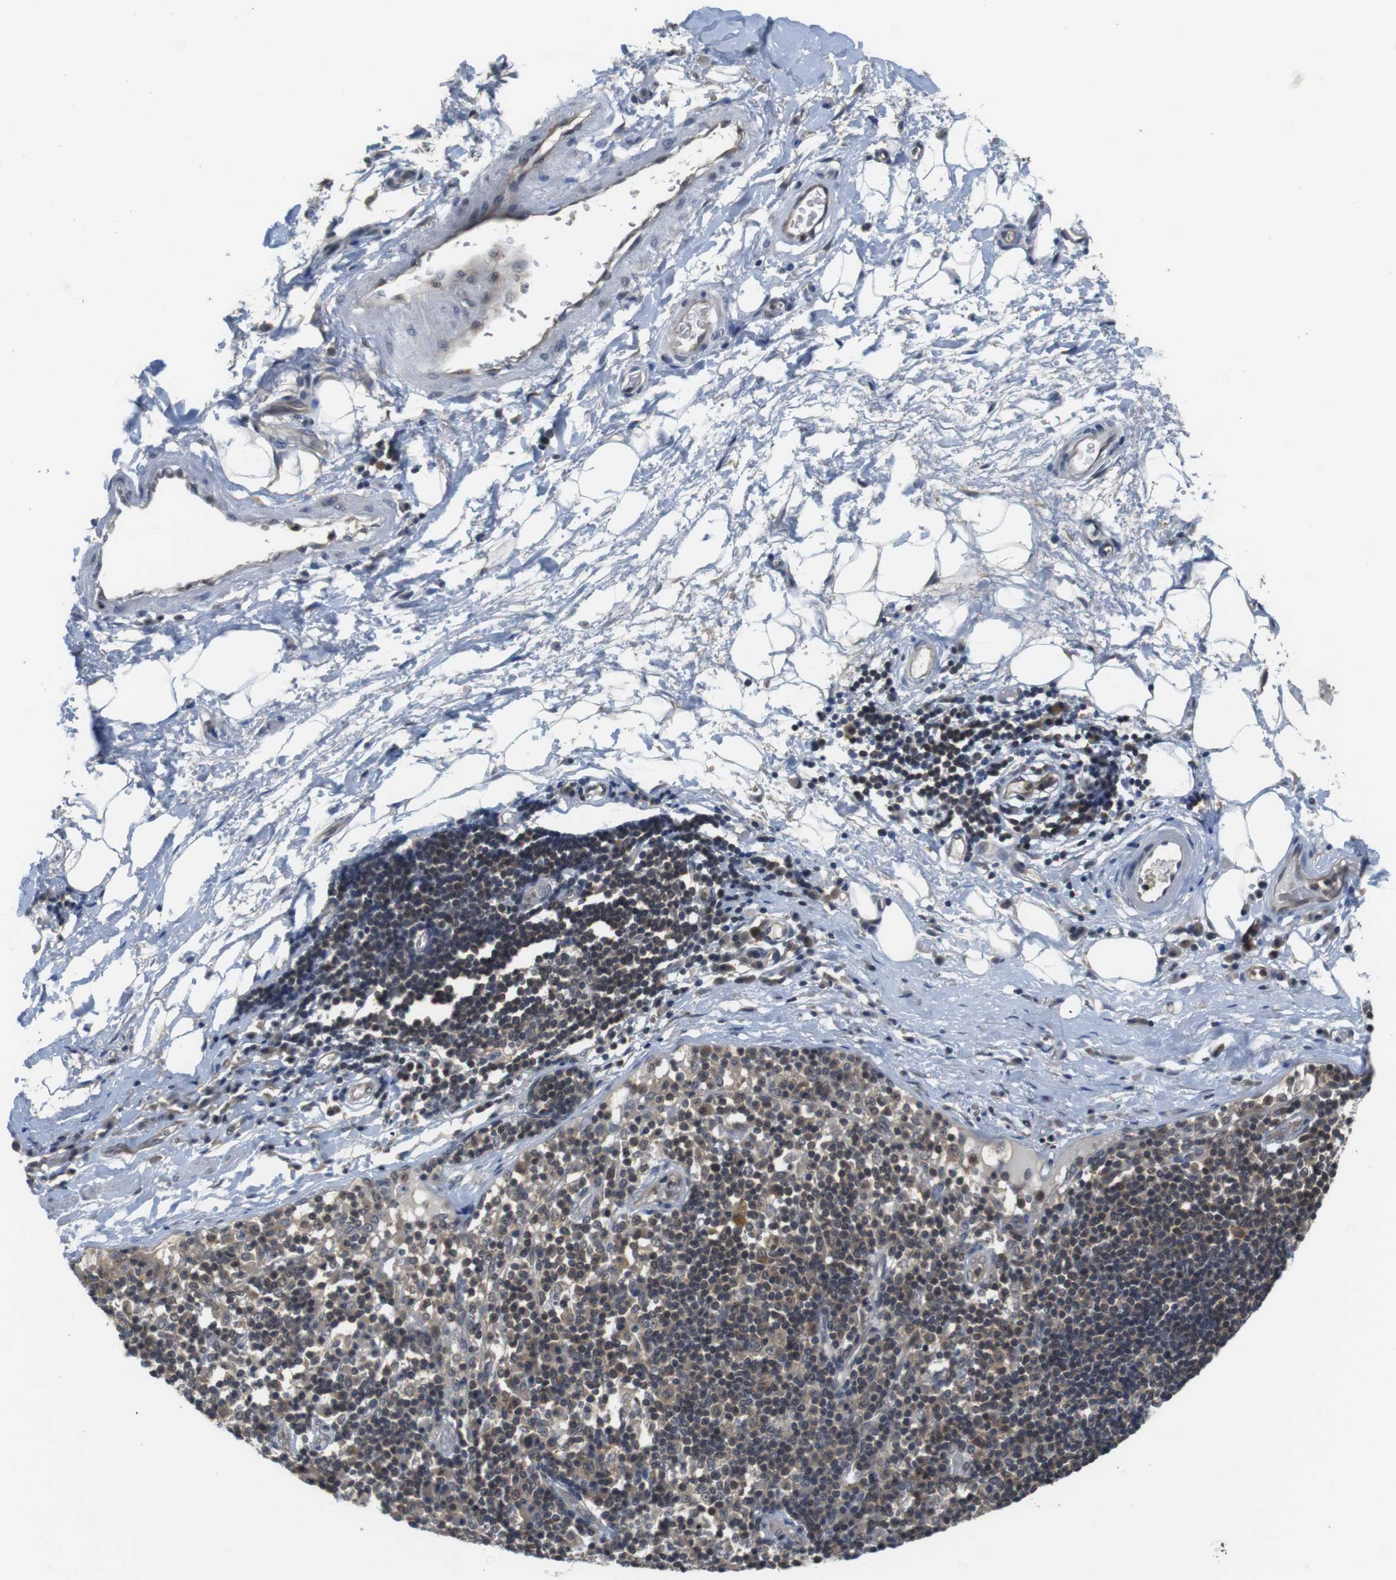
{"staining": {"intensity": "negative", "quantity": "none", "location": "none"}, "tissue": "adipose tissue", "cell_type": "Adipocytes", "image_type": "normal", "snomed": [{"axis": "morphology", "description": "Normal tissue, NOS"}, {"axis": "morphology", "description": "Adenocarcinoma, NOS"}, {"axis": "topography", "description": "Esophagus"}], "caption": "This is an immunohistochemistry (IHC) photomicrograph of benign adipose tissue. There is no positivity in adipocytes.", "gene": "FADD", "patient": {"sex": "male", "age": 62}}